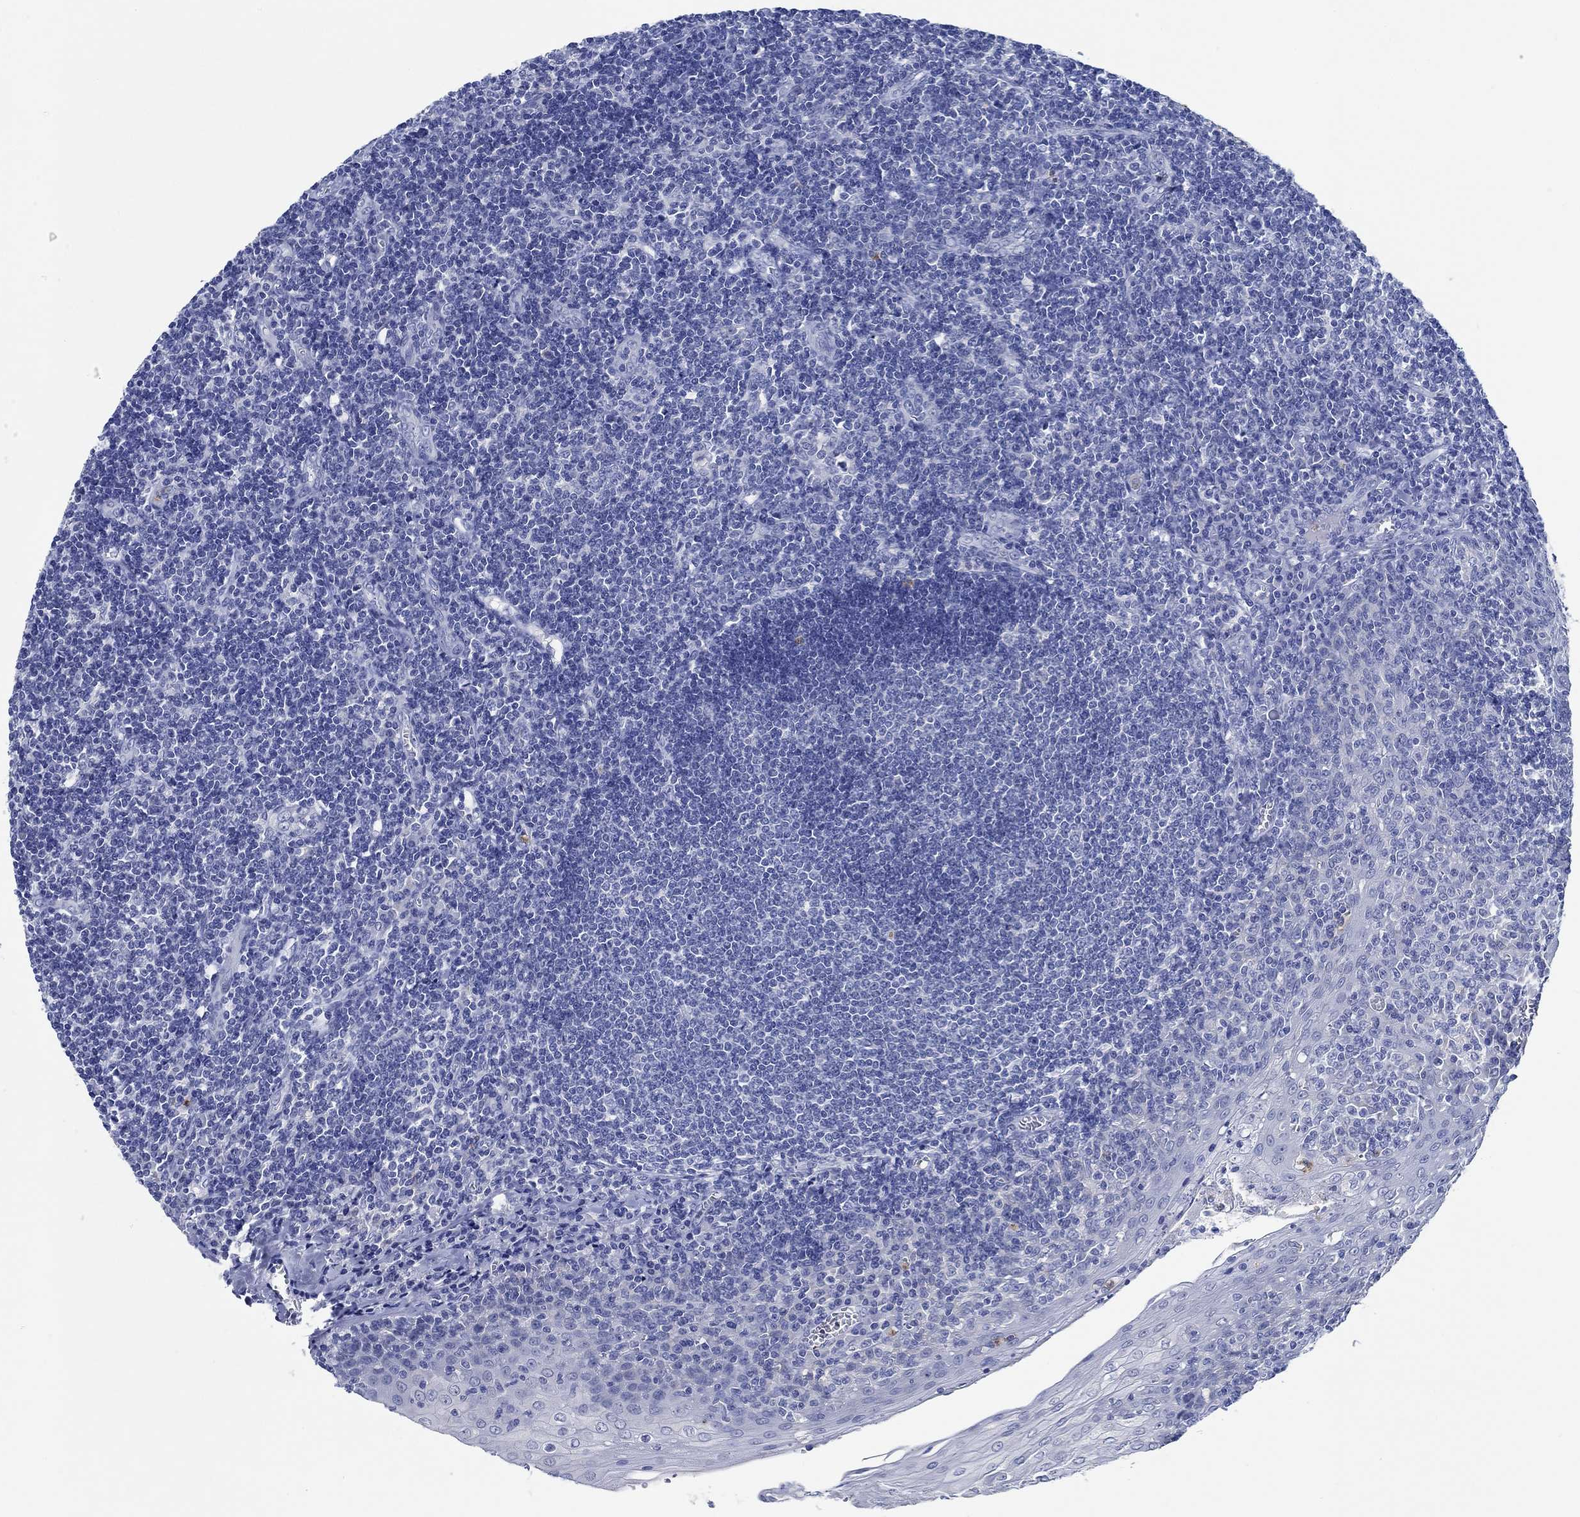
{"staining": {"intensity": "negative", "quantity": "none", "location": "none"}, "tissue": "tonsil", "cell_type": "Germinal center cells", "image_type": "normal", "snomed": [{"axis": "morphology", "description": "Normal tissue, NOS"}, {"axis": "topography", "description": "Tonsil"}], "caption": "There is no significant positivity in germinal center cells of tonsil. Nuclei are stained in blue.", "gene": "ZNF671", "patient": {"sex": "male", "age": 33}}